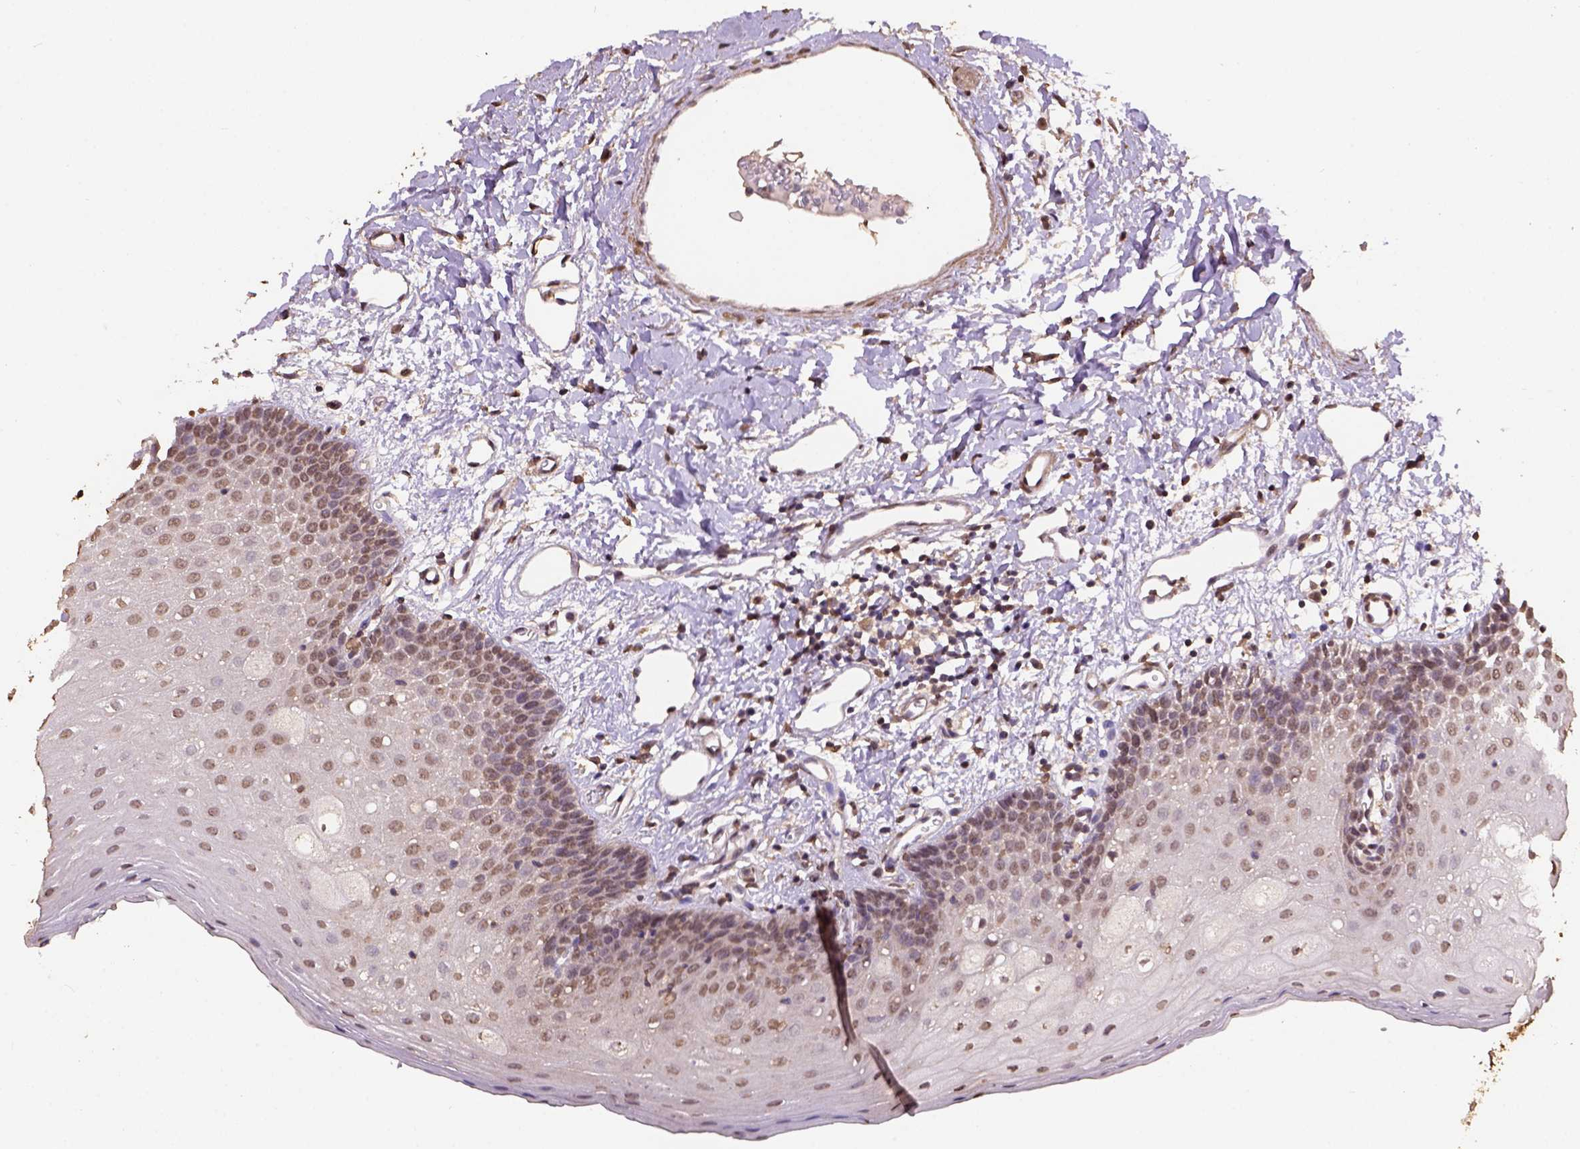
{"staining": {"intensity": "moderate", "quantity": ">75%", "location": "nuclear"}, "tissue": "oral mucosa", "cell_type": "Squamous epithelial cells", "image_type": "normal", "snomed": [{"axis": "morphology", "description": "Normal tissue, NOS"}, {"axis": "topography", "description": "Oral tissue"}], "caption": "Immunohistochemical staining of benign oral mucosa shows >75% levels of moderate nuclear protein staining in approximately >75% of squamous epithelial cells.", "gene": "CSTF2T", "patient": {"sex": "female", "age": 43}}